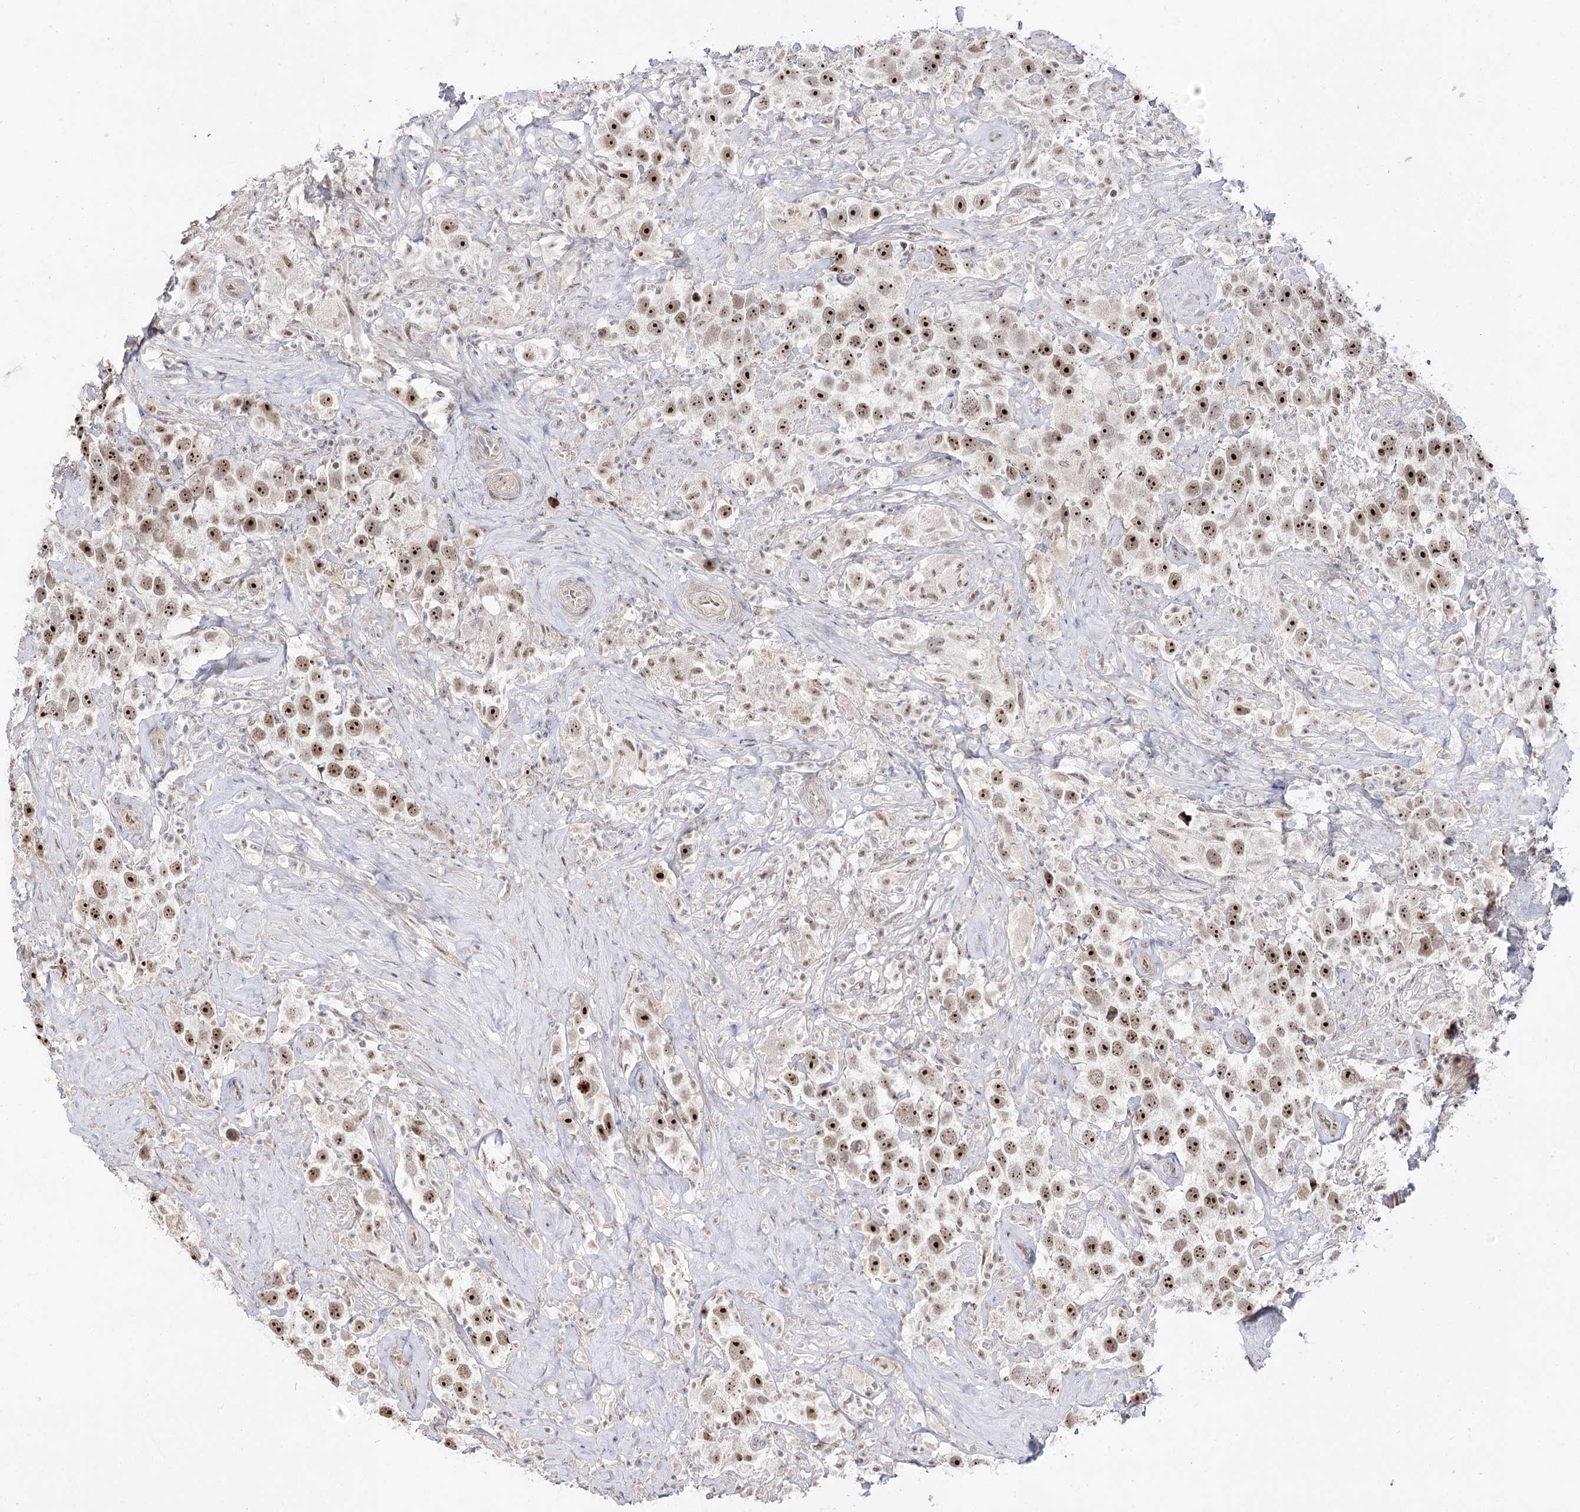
{"staining": {"intensity": "strong", "quantity": ">75%", "location": "nuclear"}, "tissue": "testis cancer", "cell_type": "Tumor cells", "image_type": "cancer", "snomed": [{"axis": "morphology", "description": "Seminoma, NOS"}, {"axis": "topography", "description": "Testis"}], "caption": "A brown stain shows strong nuclear expression of a protein in seminoma (testis) tumor cells.", "gene": "RRP9", "patient": {"sex": "male", "age": 49}}